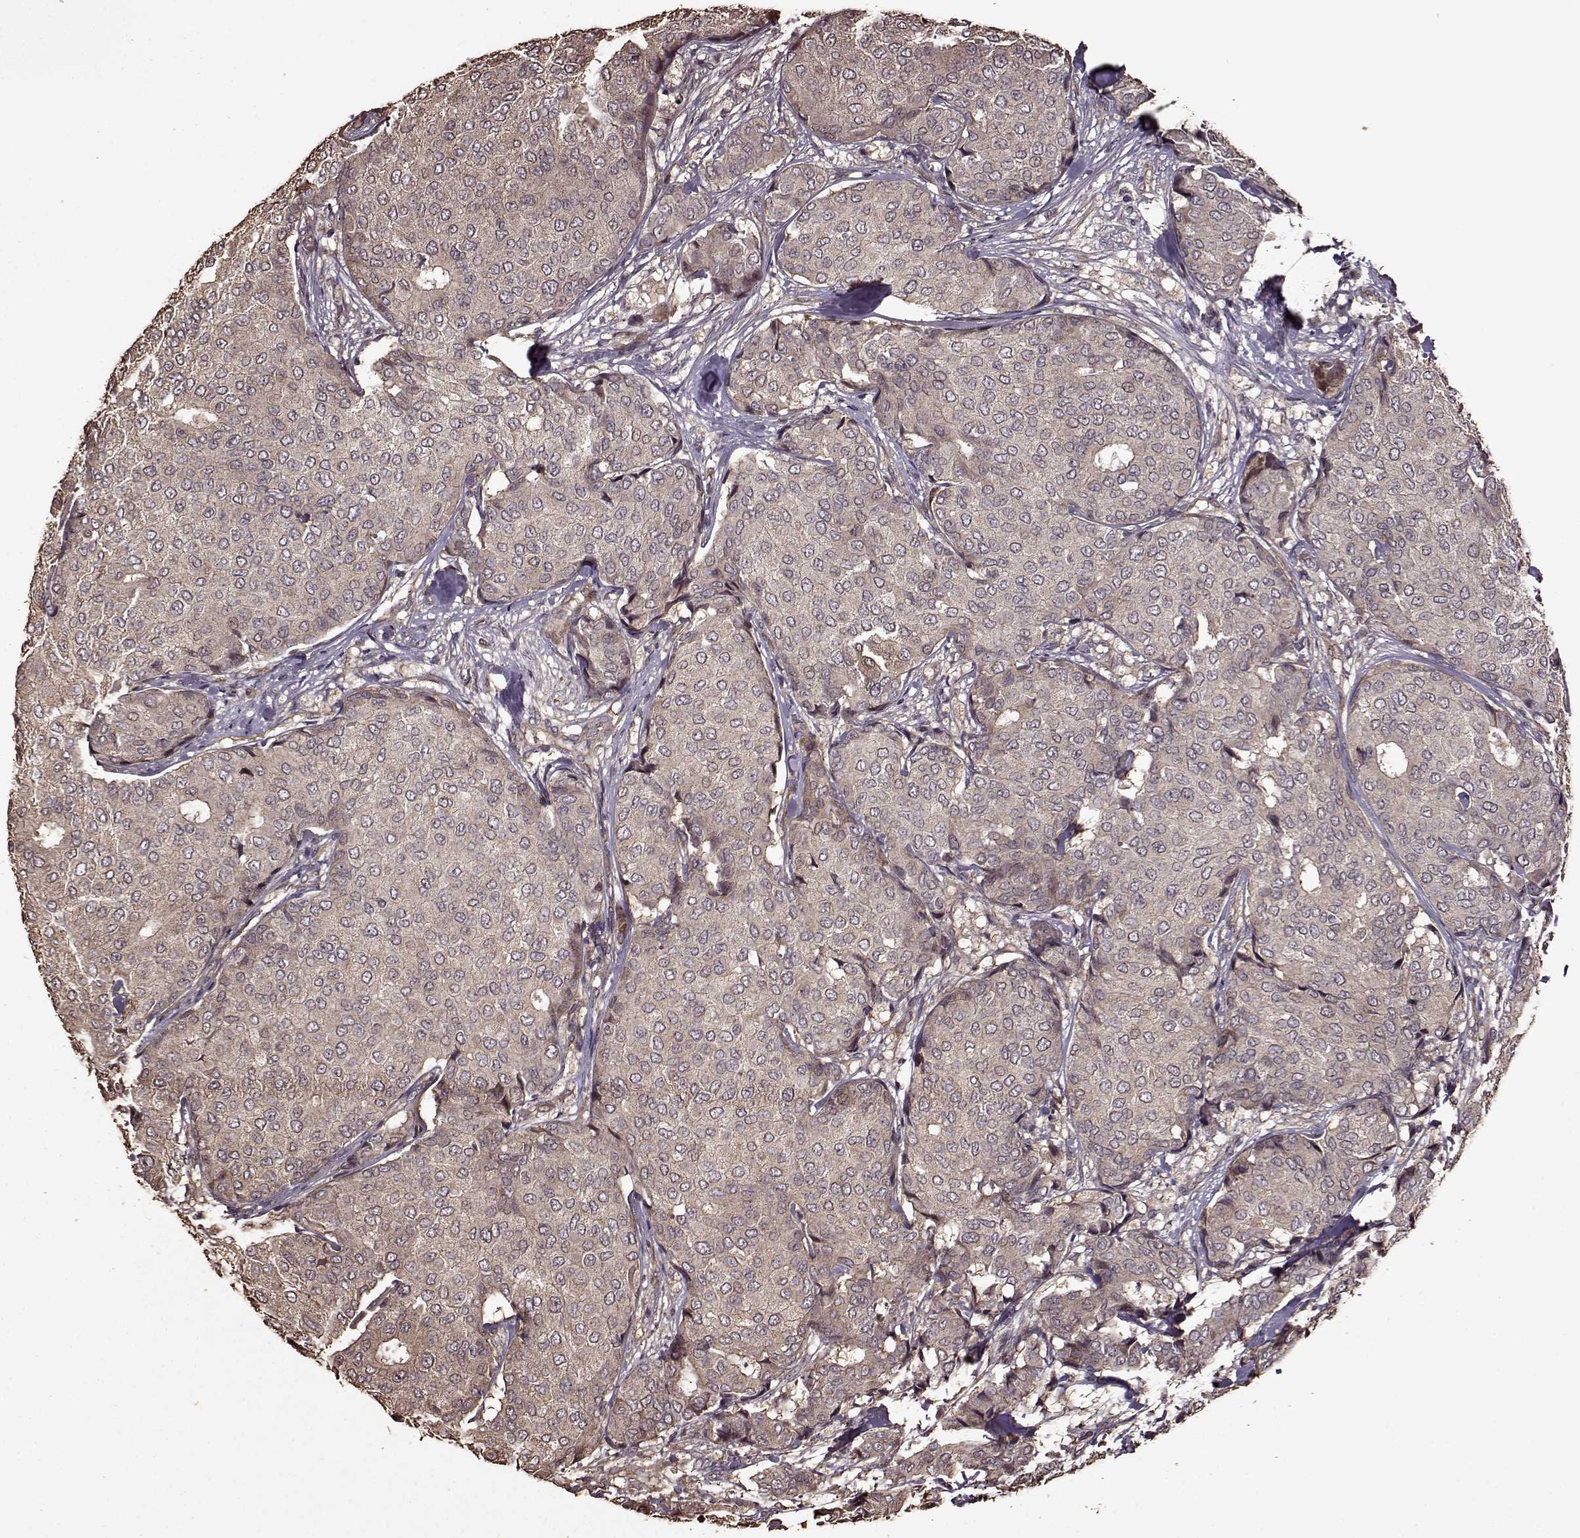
{"staining": {"intensity": "weak", "quantity": "<25%", "location": "cytoplasmic/membranous"}, "tissue": "breast cancer", "cell_type": "Tumor cells", "image_type": "cancer", "snomed": [{"axis": "morphology", "description": "Duct carcinoma"}, {"axis": "topography", "description": "Breast"}], "caption": "Immunohistochemical staining of breast cancer (infiltrating ductal carcinoma) reveals no significant staining in tumor cells. Nuclei are stained in blue.", "gene": "FBXW11", "patient": {"sex": "female", "age": 75}}